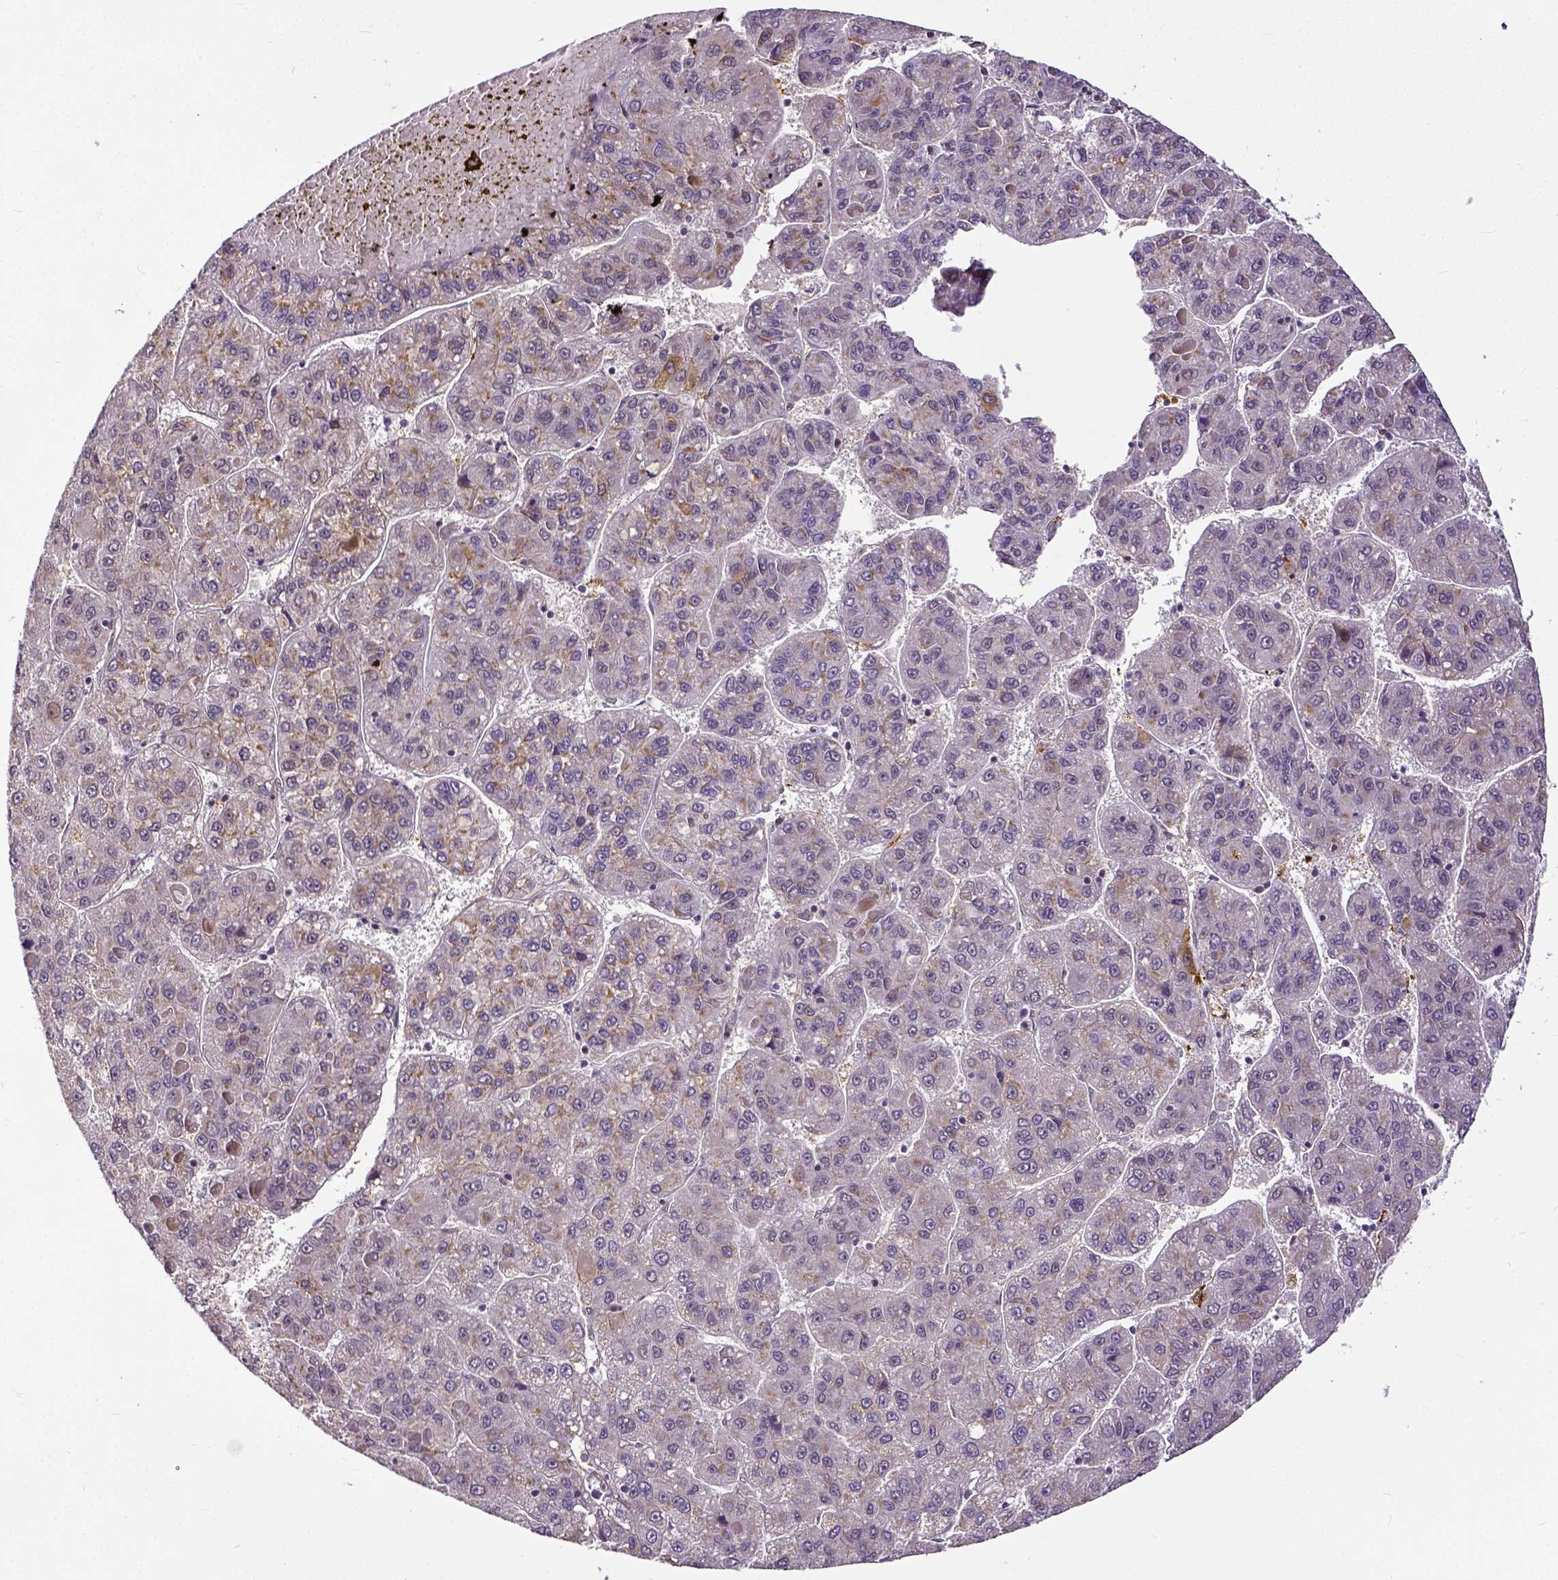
{"staining": {"intensity": "weak", "quantity": "25%-75%", "location": "cytoplasmic/membranous"}, "tissue": "liver cancer", "cell_type": "Tumor cells", "image_type": "cancer", "snomed": [{"axis": "morphology", "description": "Carcinoma, Hepatocellular, NOS"}, {"axis": "topography", "description": "Liver"}], "caption": "Immunohistochemical staining of liver cancer (hepatocellular carcinoma) reveals weak cytoplasmic/membranous protein expression in approximately 25%-75% of tumor cells. (Stains: DAB (3,3'-diaminobenzidine) in brown, nuclei in blue, Microscopy: brightfield microscopy at high magnification).", "gene": "DICER1", "patient": {"sex": "female", "age": 82}}